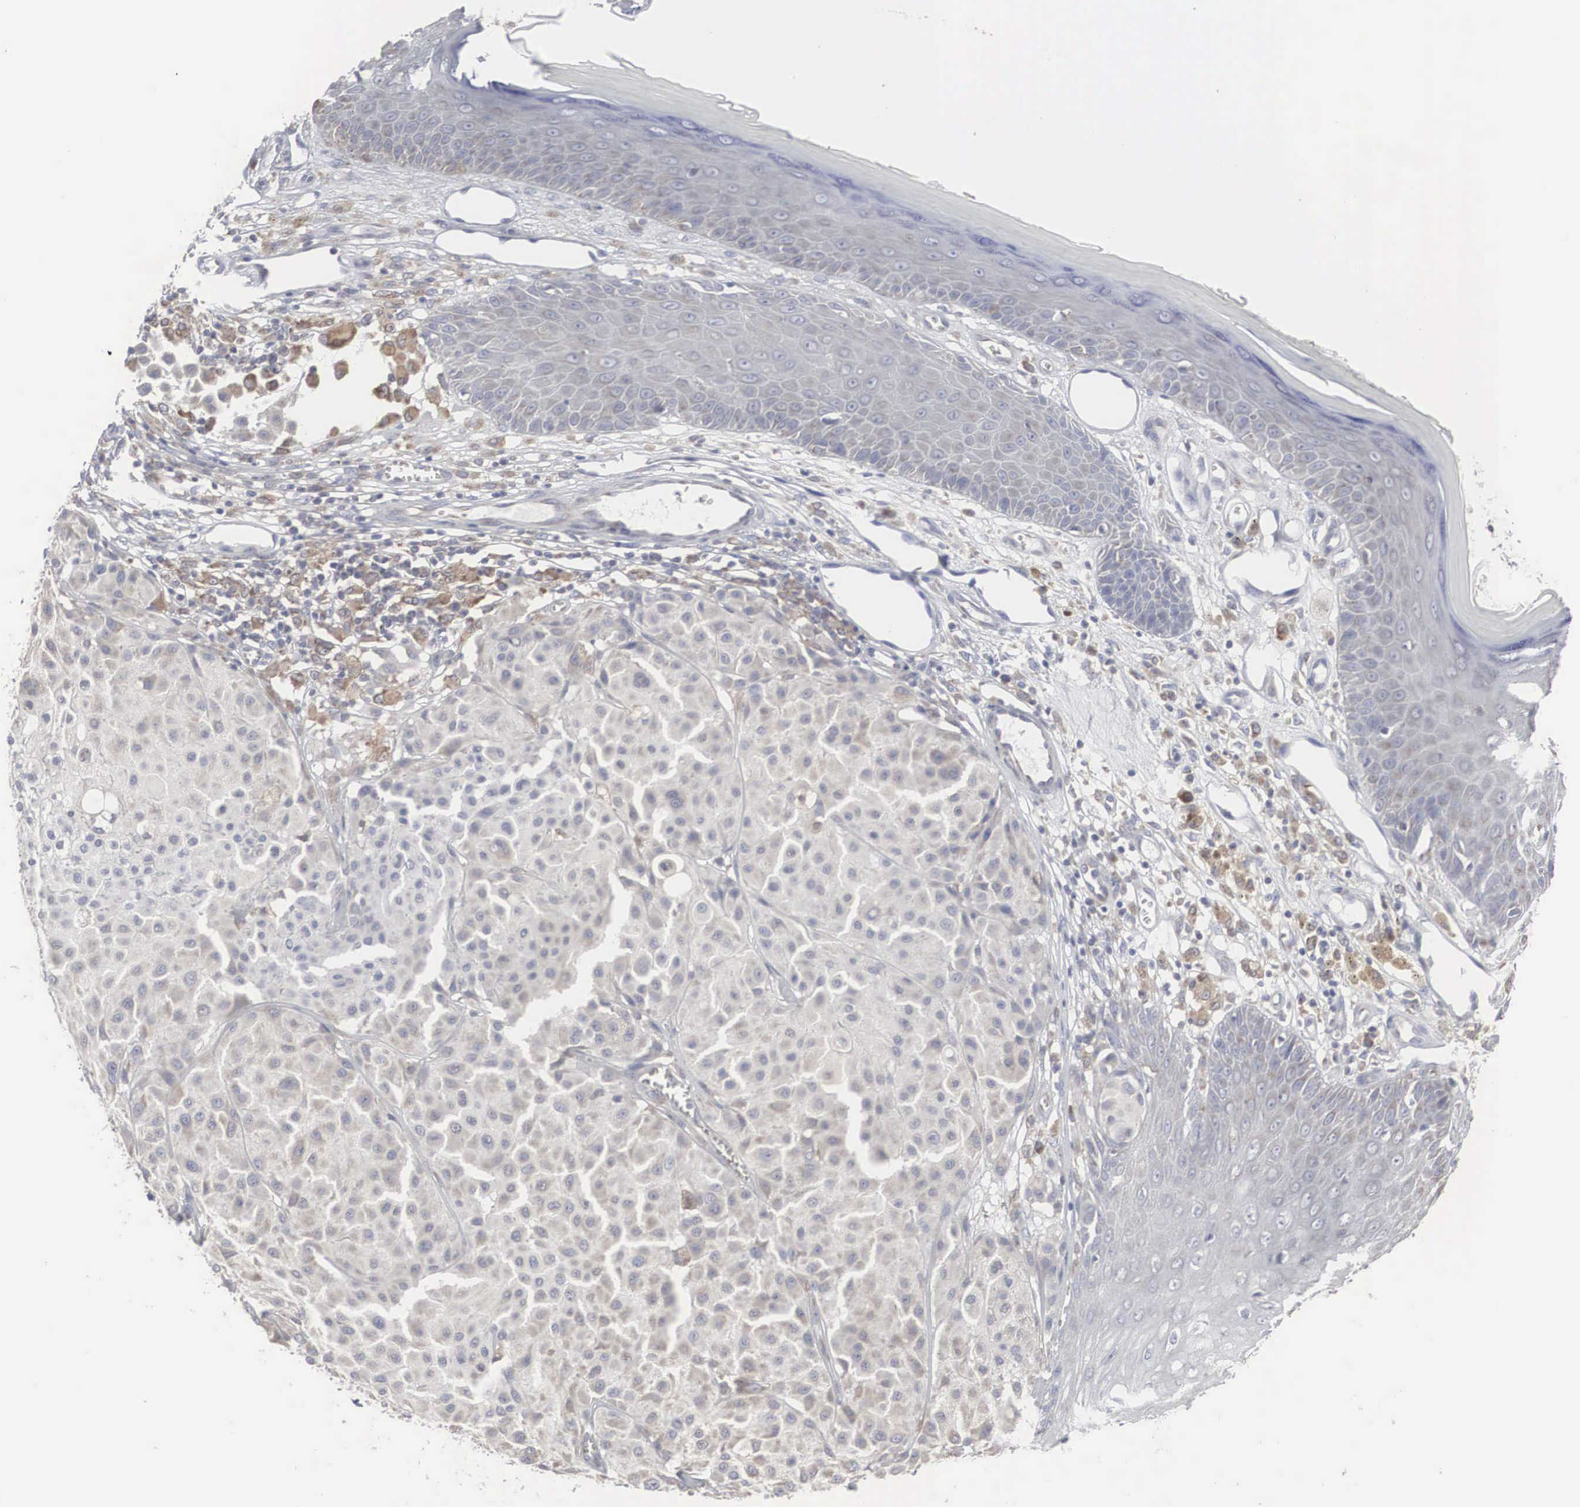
{"staining": {"intensity": "negative", "quantity": "none", "location": "none"}, "tissue": "melanoma", "cell_type": "Tumor cells", "image_type": "cancer", "snomed": [{"axis": "morphology", "description": "Malignant melanoma, NOS"}, {"axis": "topography", "description": "Skin"}], "caption": "Melanoma was stained to show a protein in brown. There is no significant positivity in tumor cells. (DAB immunohistochemistry, high magnification).", "gene": "MIA2", "patient": {"sex": "male", "age": 36}}